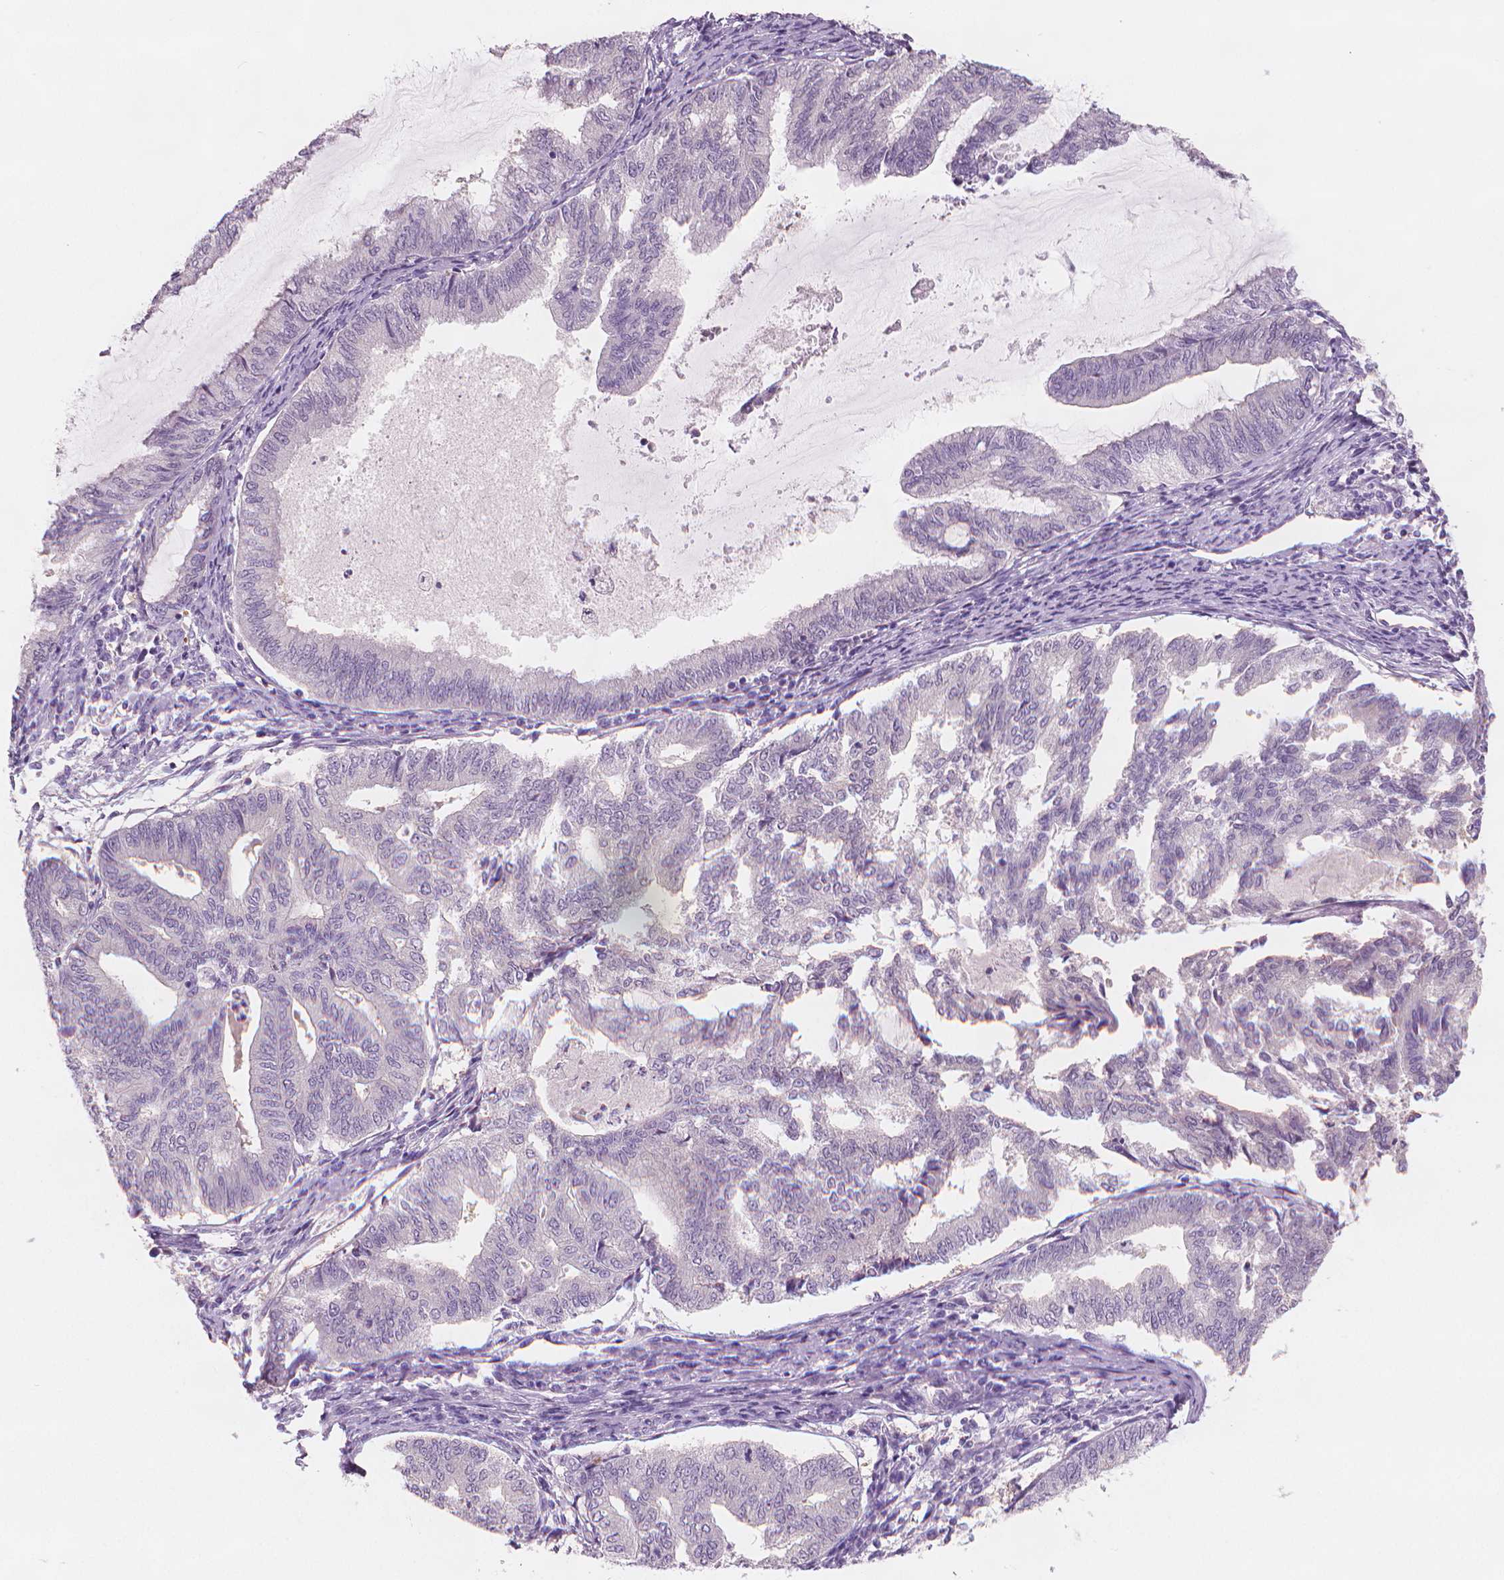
{"staining": {"intensity": "negative", "quantity": "none", "location": "none"}, "tissue": "endometrial cancer", "cell_type": "Tumor cells", "image_type": "cancer", "snomed": [{"axis": "morphology", "description": "Adenocarcinoma, NOS"}, {"axis": "topography", "description": "Endometrium"}], "caption": "Tumor cells show no significant protein positivity in endometrial adenocarcinoma.", "gene": "APOA4", "patient": {"sex": "female", "age": 79}}